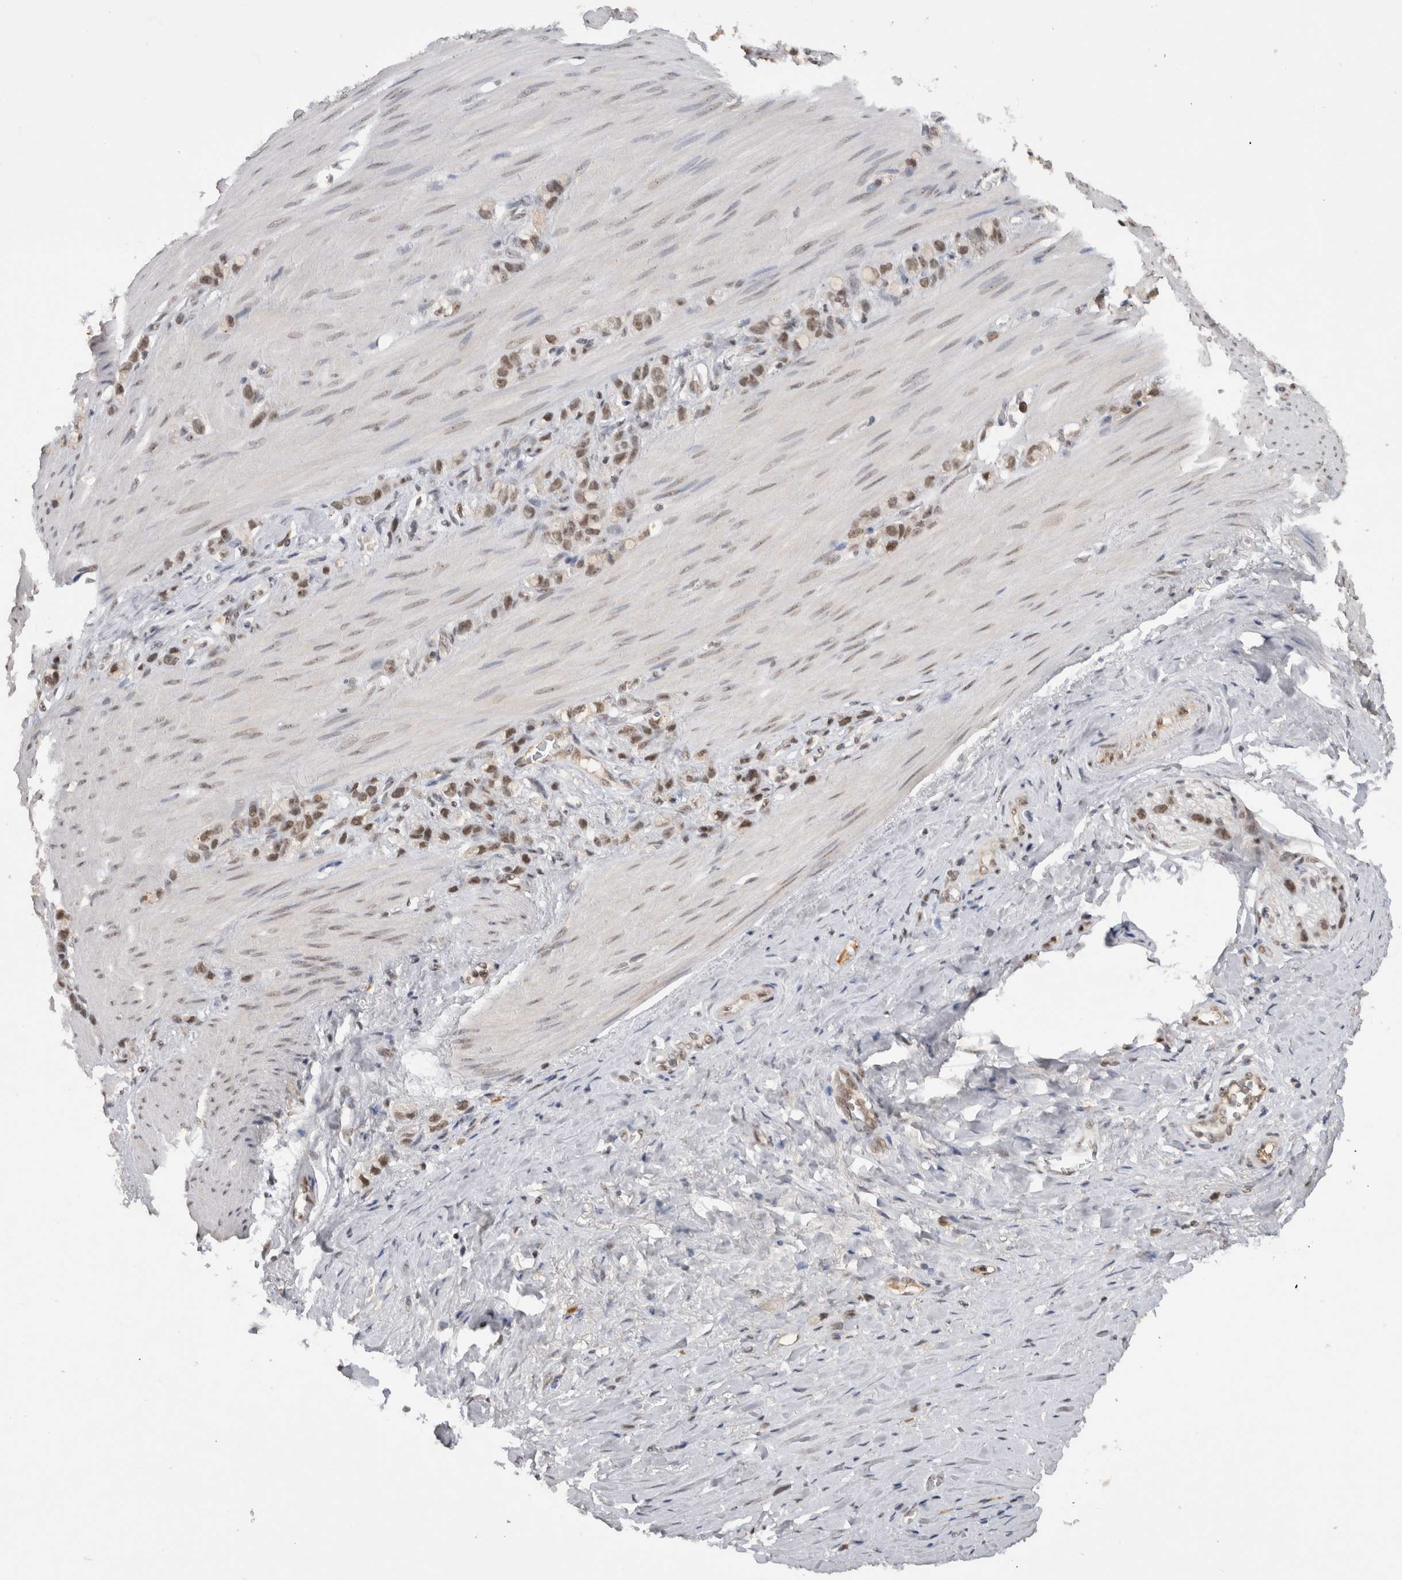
{"staining": {"intensity": "moderate", "quantity": ">75%", "location": "nuclear"}, "tissue": "stomach cancer", "cell_type": "Tumor cells", "image_type": "cancer", "snomed": [{"axis": "morphology", "description": "Normal tissue, NOS"}, {"axis": "morphology", "description": "Adenocarcinoma, NOS"}, {"axis": "morphology", "description": "Adenocarcinoma, High grade"}, {"axis": "topography", "description": "Stomach, upper"}, {"axis": "topography", "description": "Stomach"}], "caption": "Stomach cancer (high-grade adenocarcinoma) tissue exhibits moderate nuclear expression in approximately >75% of tumor cells, visualized by immunohistochemistry.", "gene": "DAXX", "patient": {"sex": "female", "age": 65}}